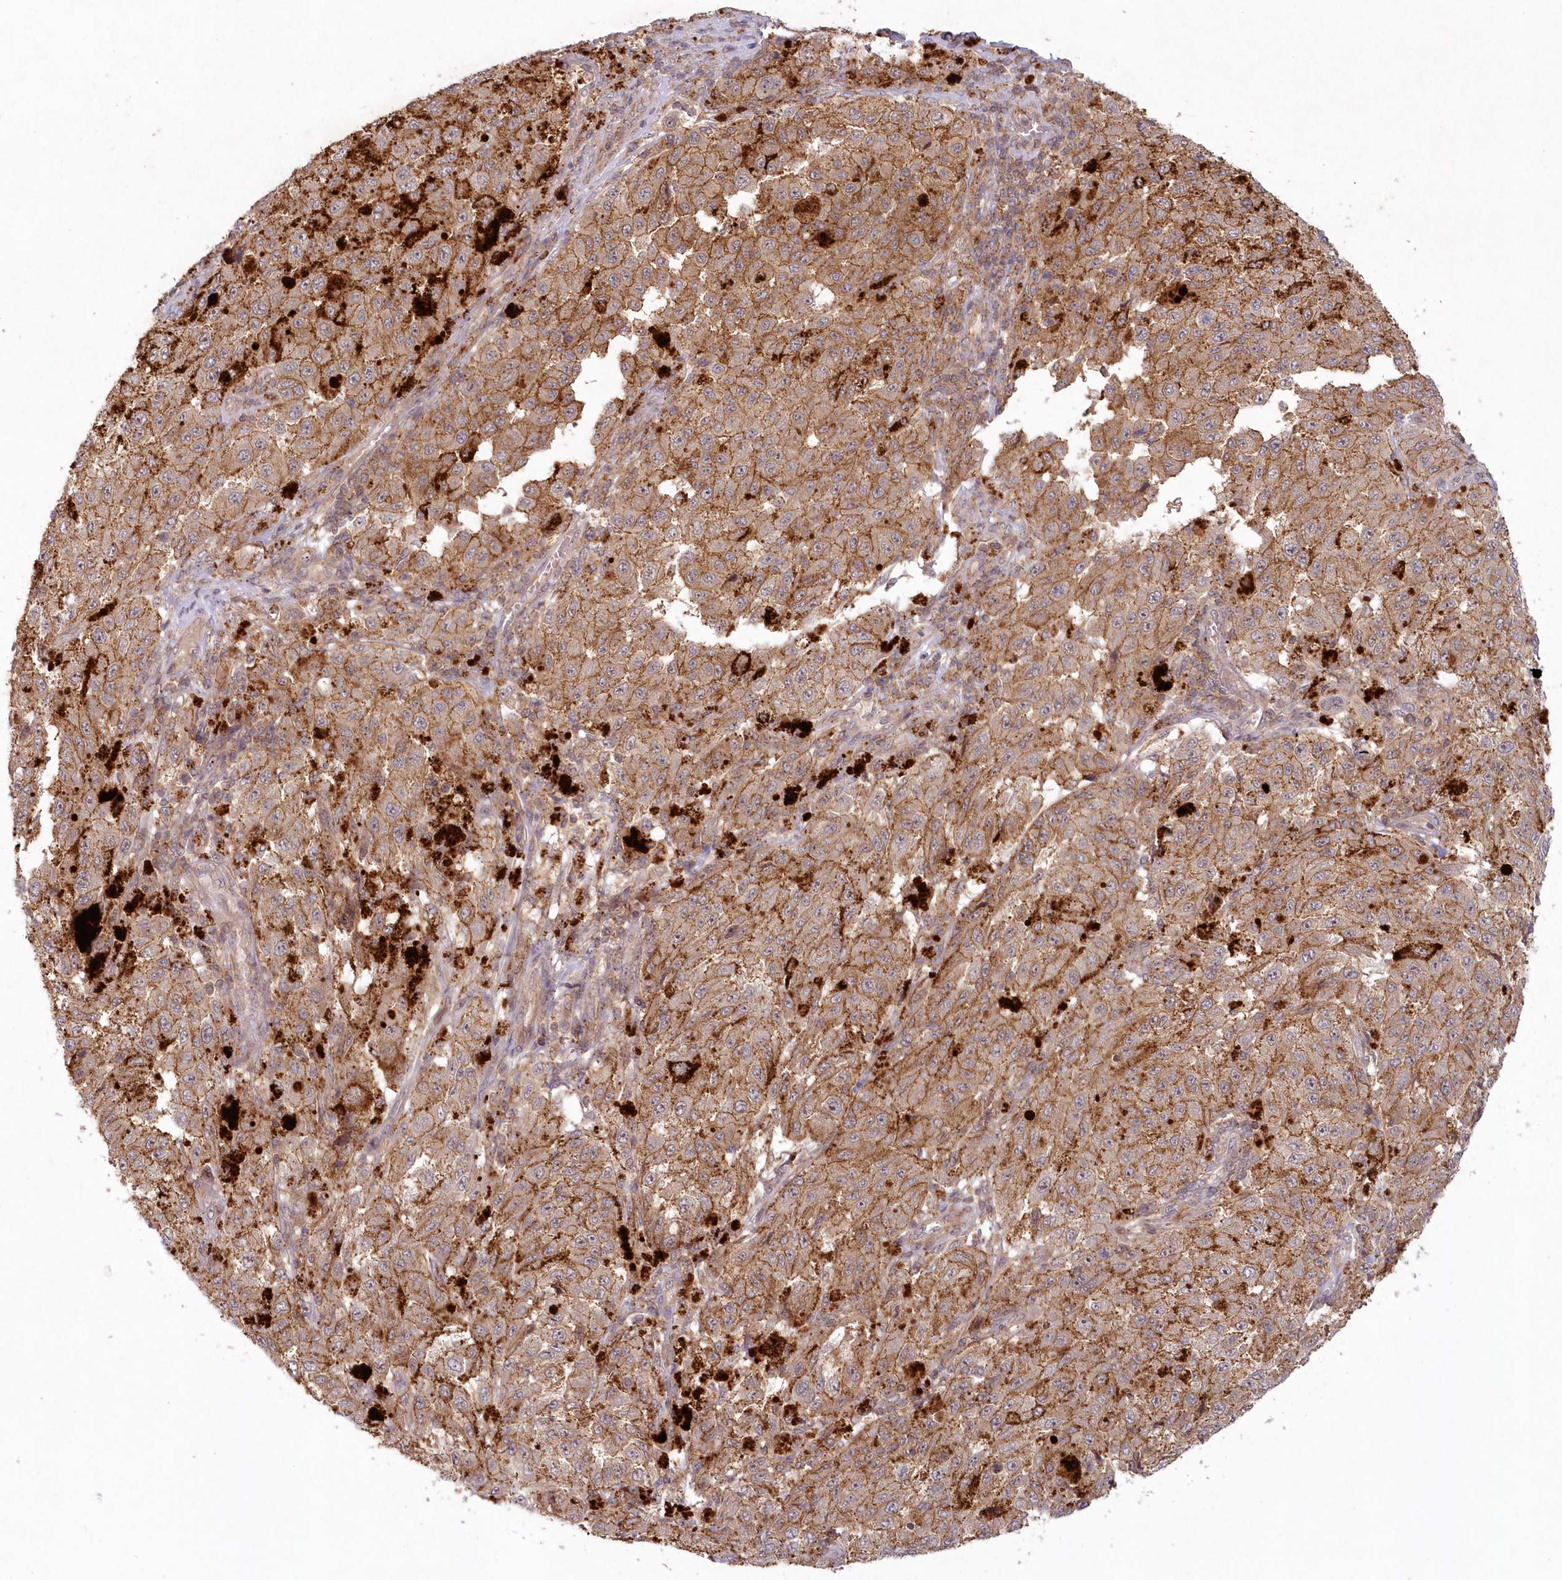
{"staining": {"intensity": "moderate", "quantity": ">75%", "location": "cytoplasmic/membranous"}, "tissue": "melanoma", "cell_type": "Tumor cells", "image_type": "cancer", "snomed": [{"axis": "morphology", "description": "Malignant melanoma, NOS"}, {"axis": "topography", "description": "Skin"}], "caption": "There is medium levels of moderate cytoplasmic/membranous expression in tumor cells of malignant melanoma, as demonstrated by immunohistochemical staining (brown color).", "gene": "TOGARAM2", "patient": {"sex": "female", "age": 64}}